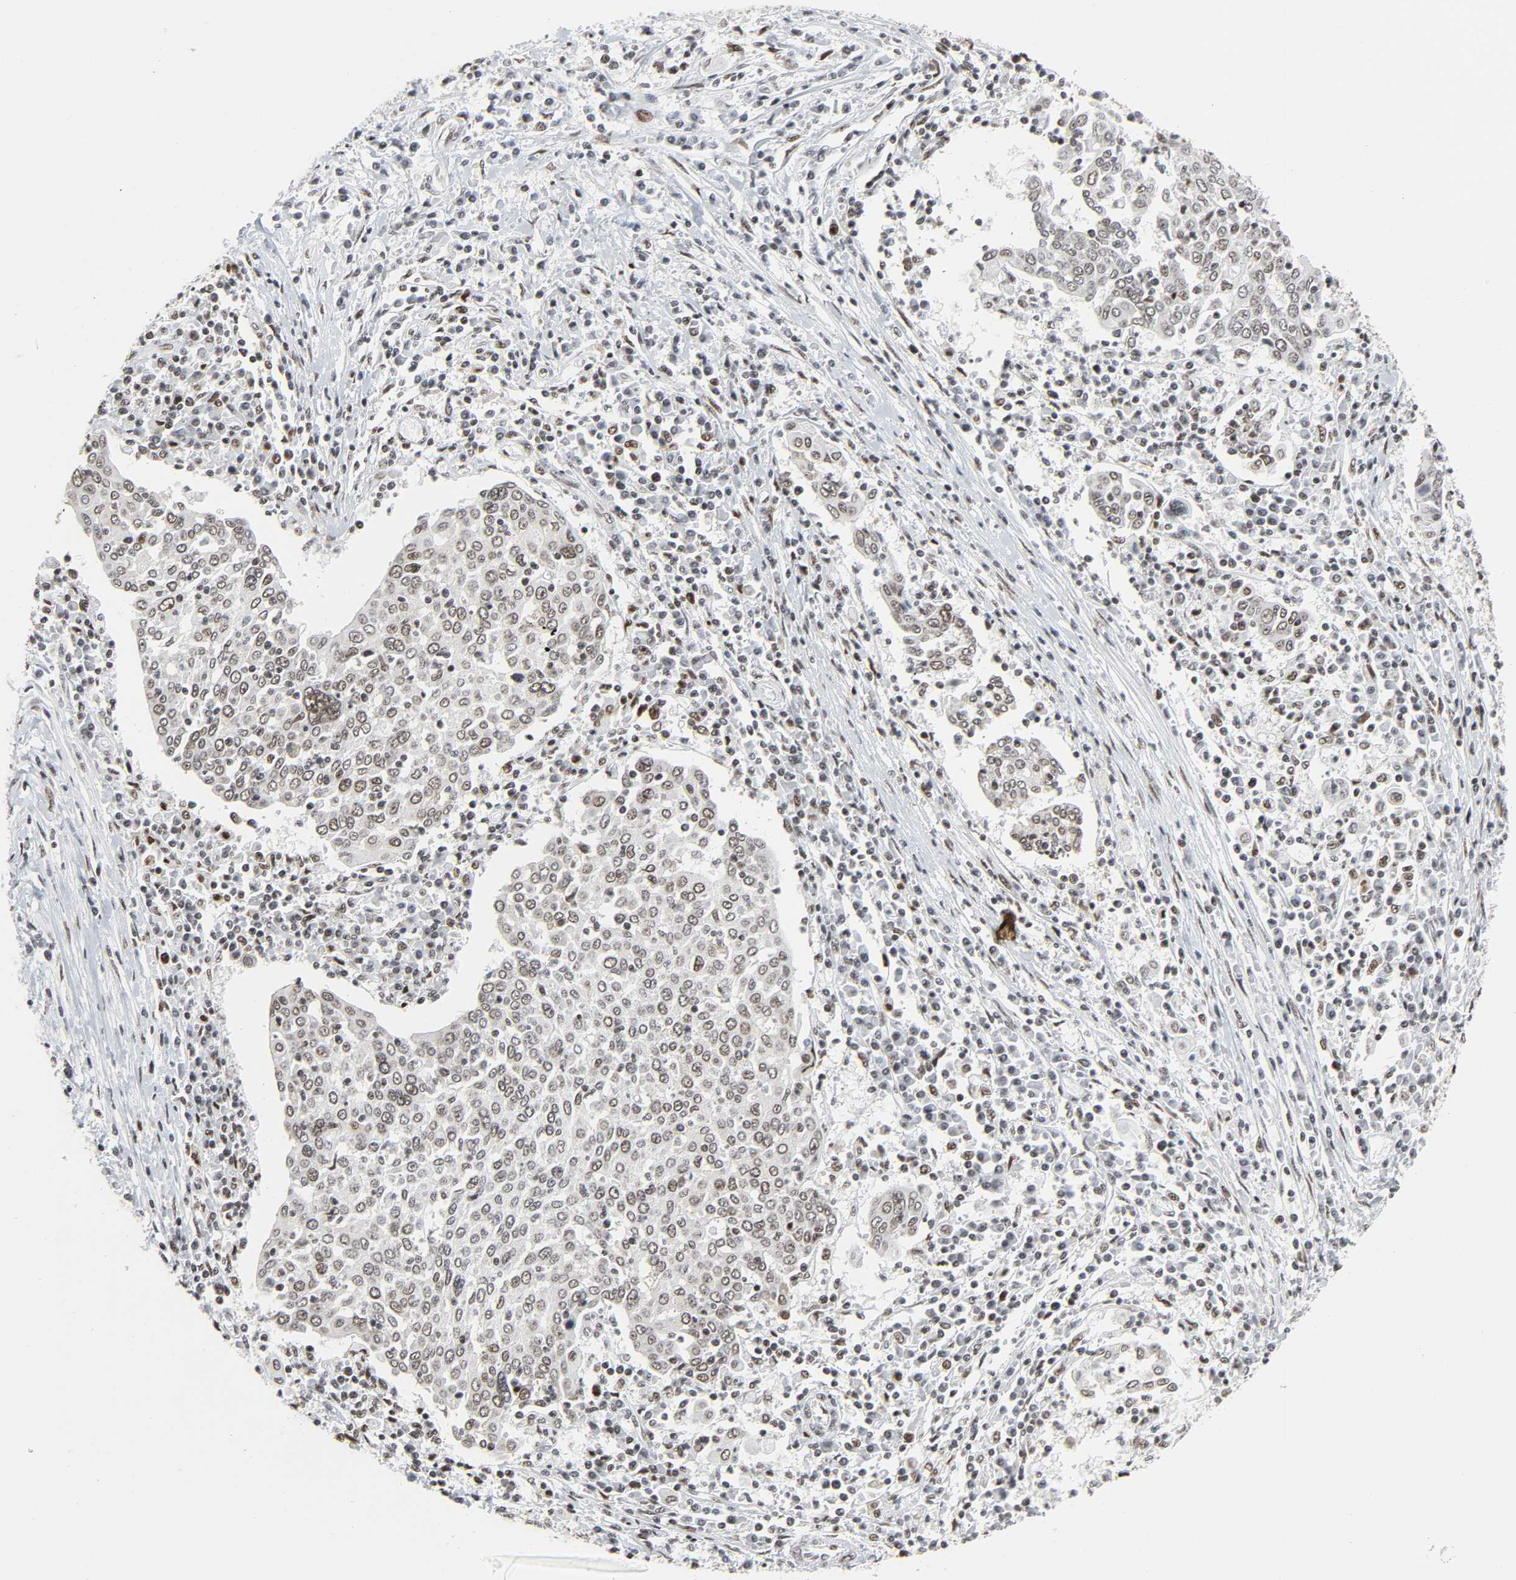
{"staining": {"intensity": "weak", "quantity": ">75%", "location": "nuclear"}, "tissue": "cervical cancer", "cell_type": "Tumor cells", "image_type": "cancer", "snomed": [{"axis": "morphology", "description": "Squamous cell carcinoma, NOS"}, {"axis": "topography", "description": "Cervix"}], "caption": "The histopathology image reveals immunohistochemical staining of squamous cell carcinoma (cervical). There is weak nuclear expression is seen in about >75% of tumor cells.", "gene": "CDK7", "patient": {"sex": "female", "age": 40}}